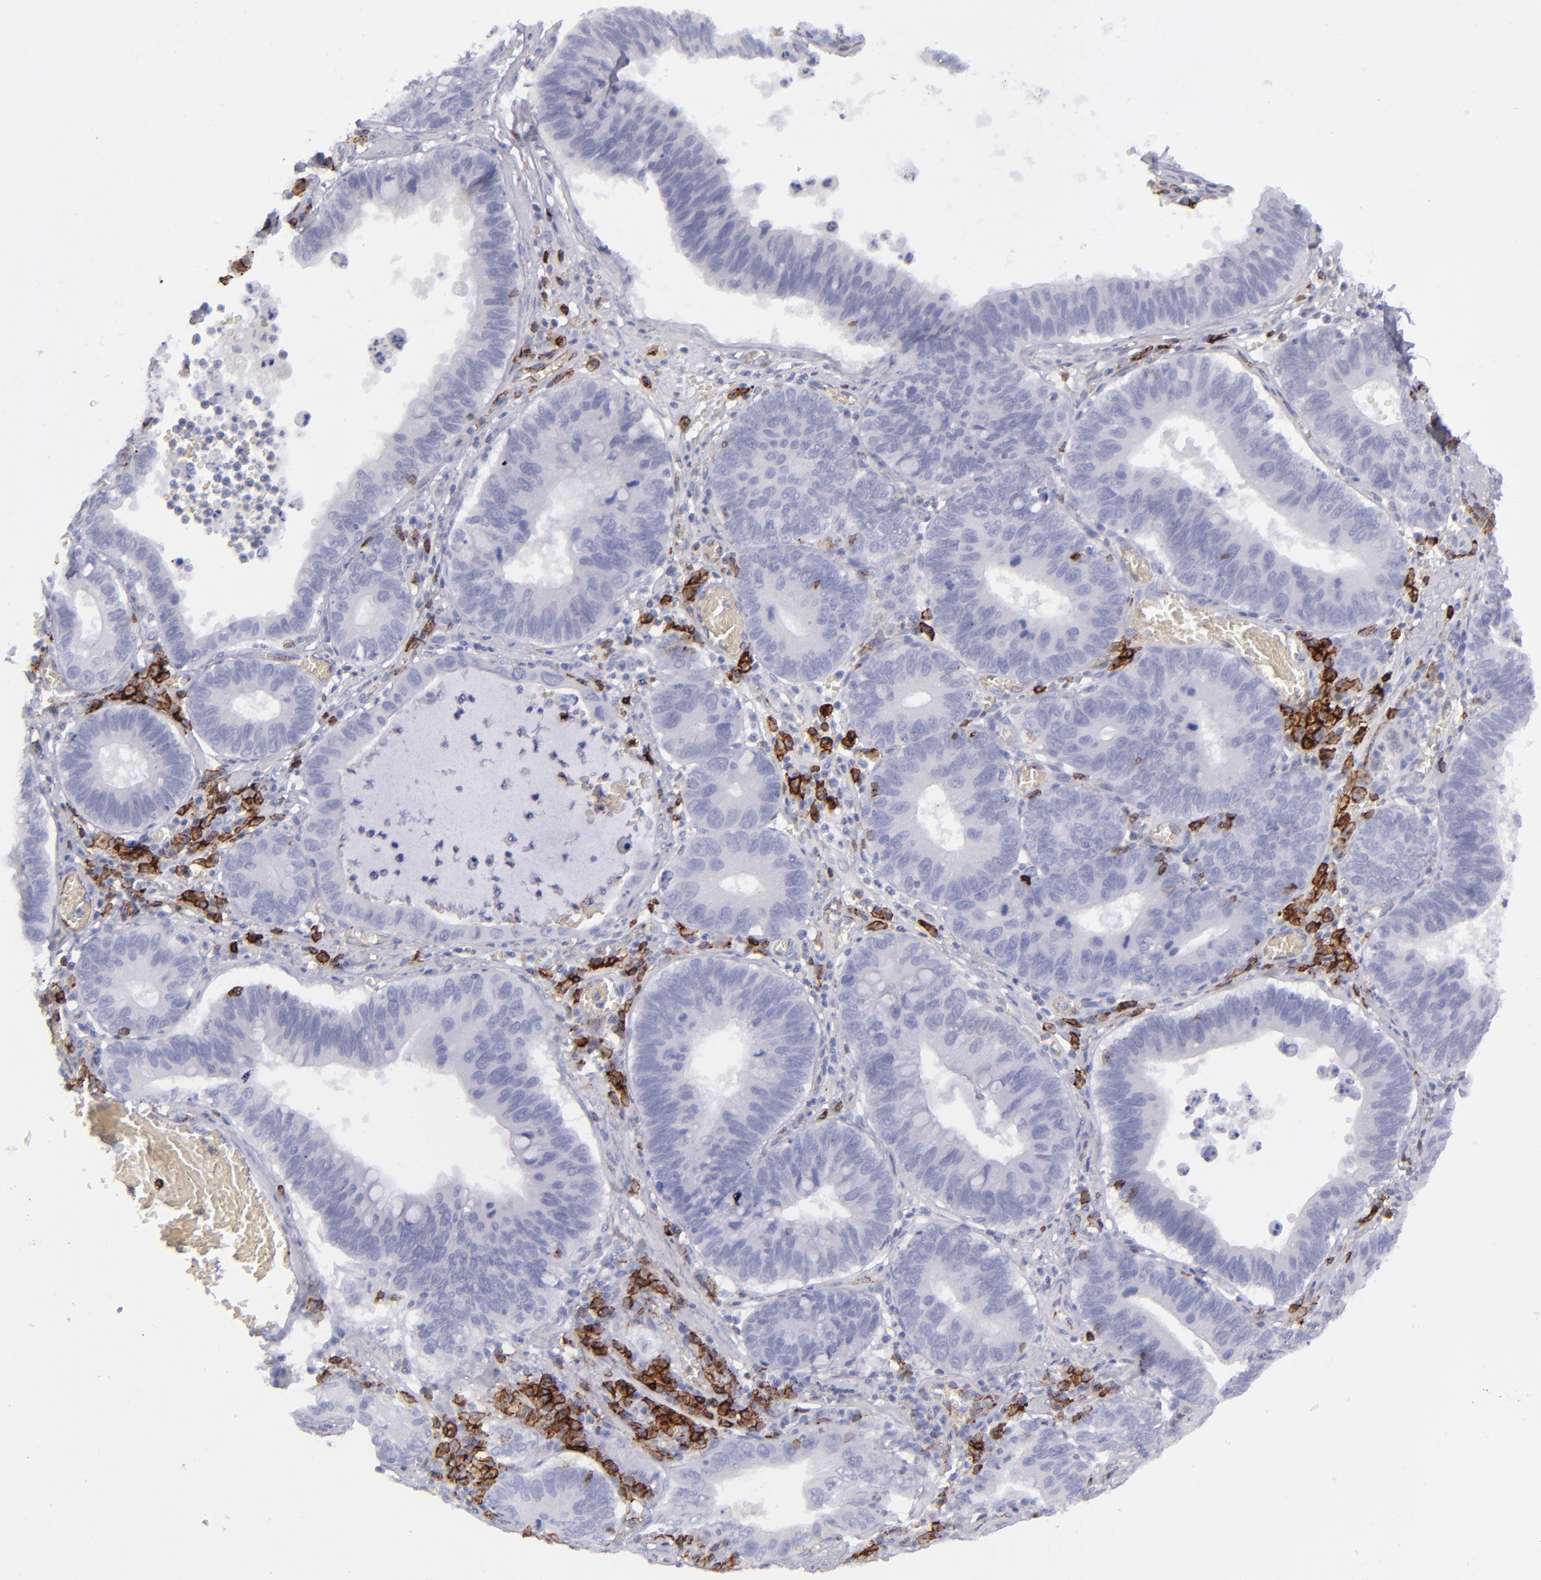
{"staining": {"intensity": "negative", "quantity": "none", "location": "none"}, "tissue": "stomach cancer", "cell_type": "Tumor cells", "image_type": "cancer", "snomed": [{"axis": "morphology", "description": "Adenocarcinoma, NOS"}, {"axis": "topography", "description": "Stomach"}, {"axis": "topography", "description": "Gastric cardia"}], "caption": "IHC of human adenocarcinoma (stomach) displays no positivity in tumor cells.", "gene": "CD27", "patient": {"sex": "male", "age": 59}}